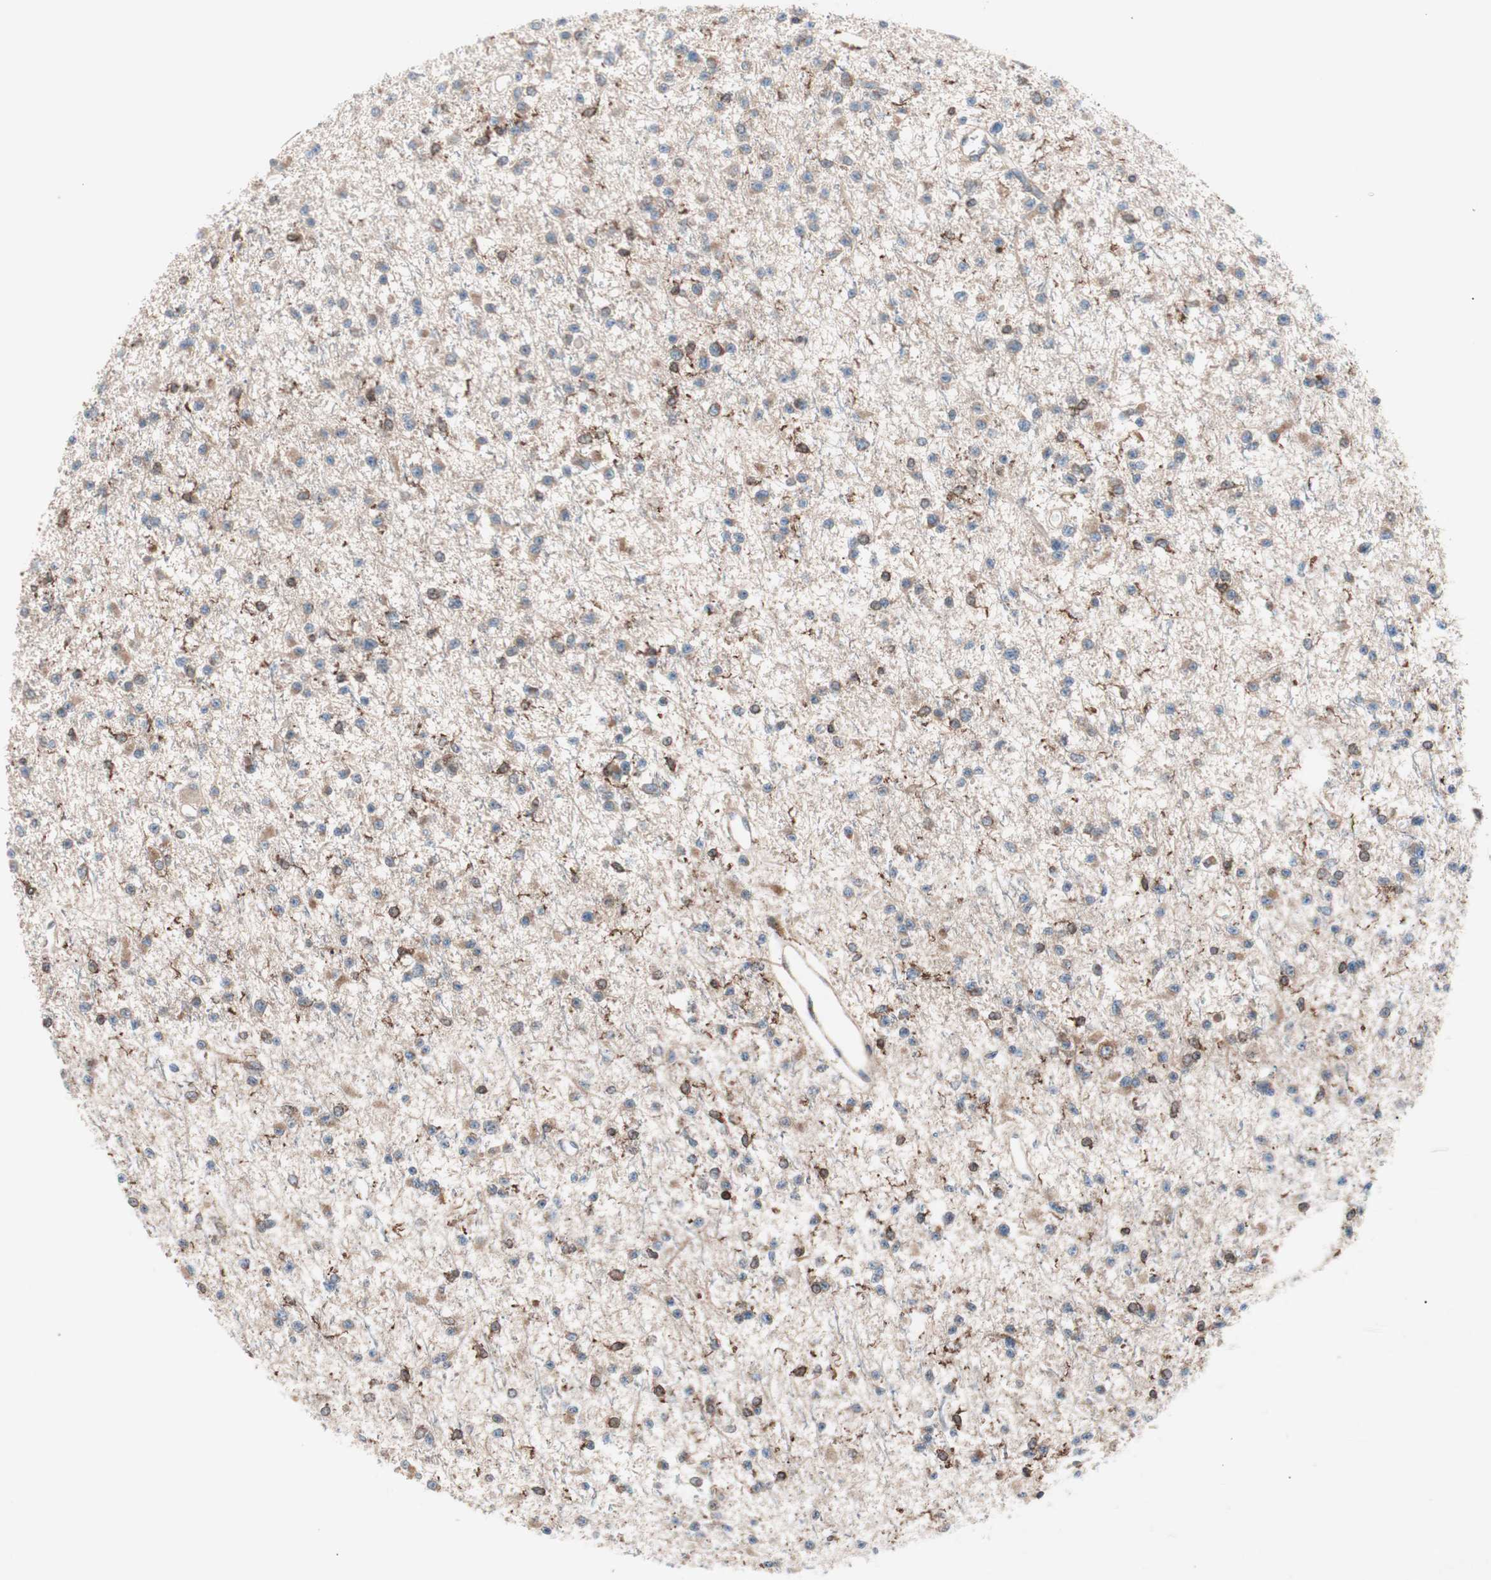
{"staining": {"intensity": "moderate", "quantity": ">75%", "location": "cytoplasmic/membranous"}, "tissue": "glioma", "cell_type": "Tumor cells", "image_type": "cancer", "snomed": [{"axis": "morphology", "description": "Glioma, malignant, Low grade"}, {"axis": "topography", "description": "Brain"}], "caption": "Moderate cytoplasmic/membranous positivity is present in about >75% of tumor cells in glioma.", "gene": "PIK3R1", "patient": {"sex": "female", "age": 22}}